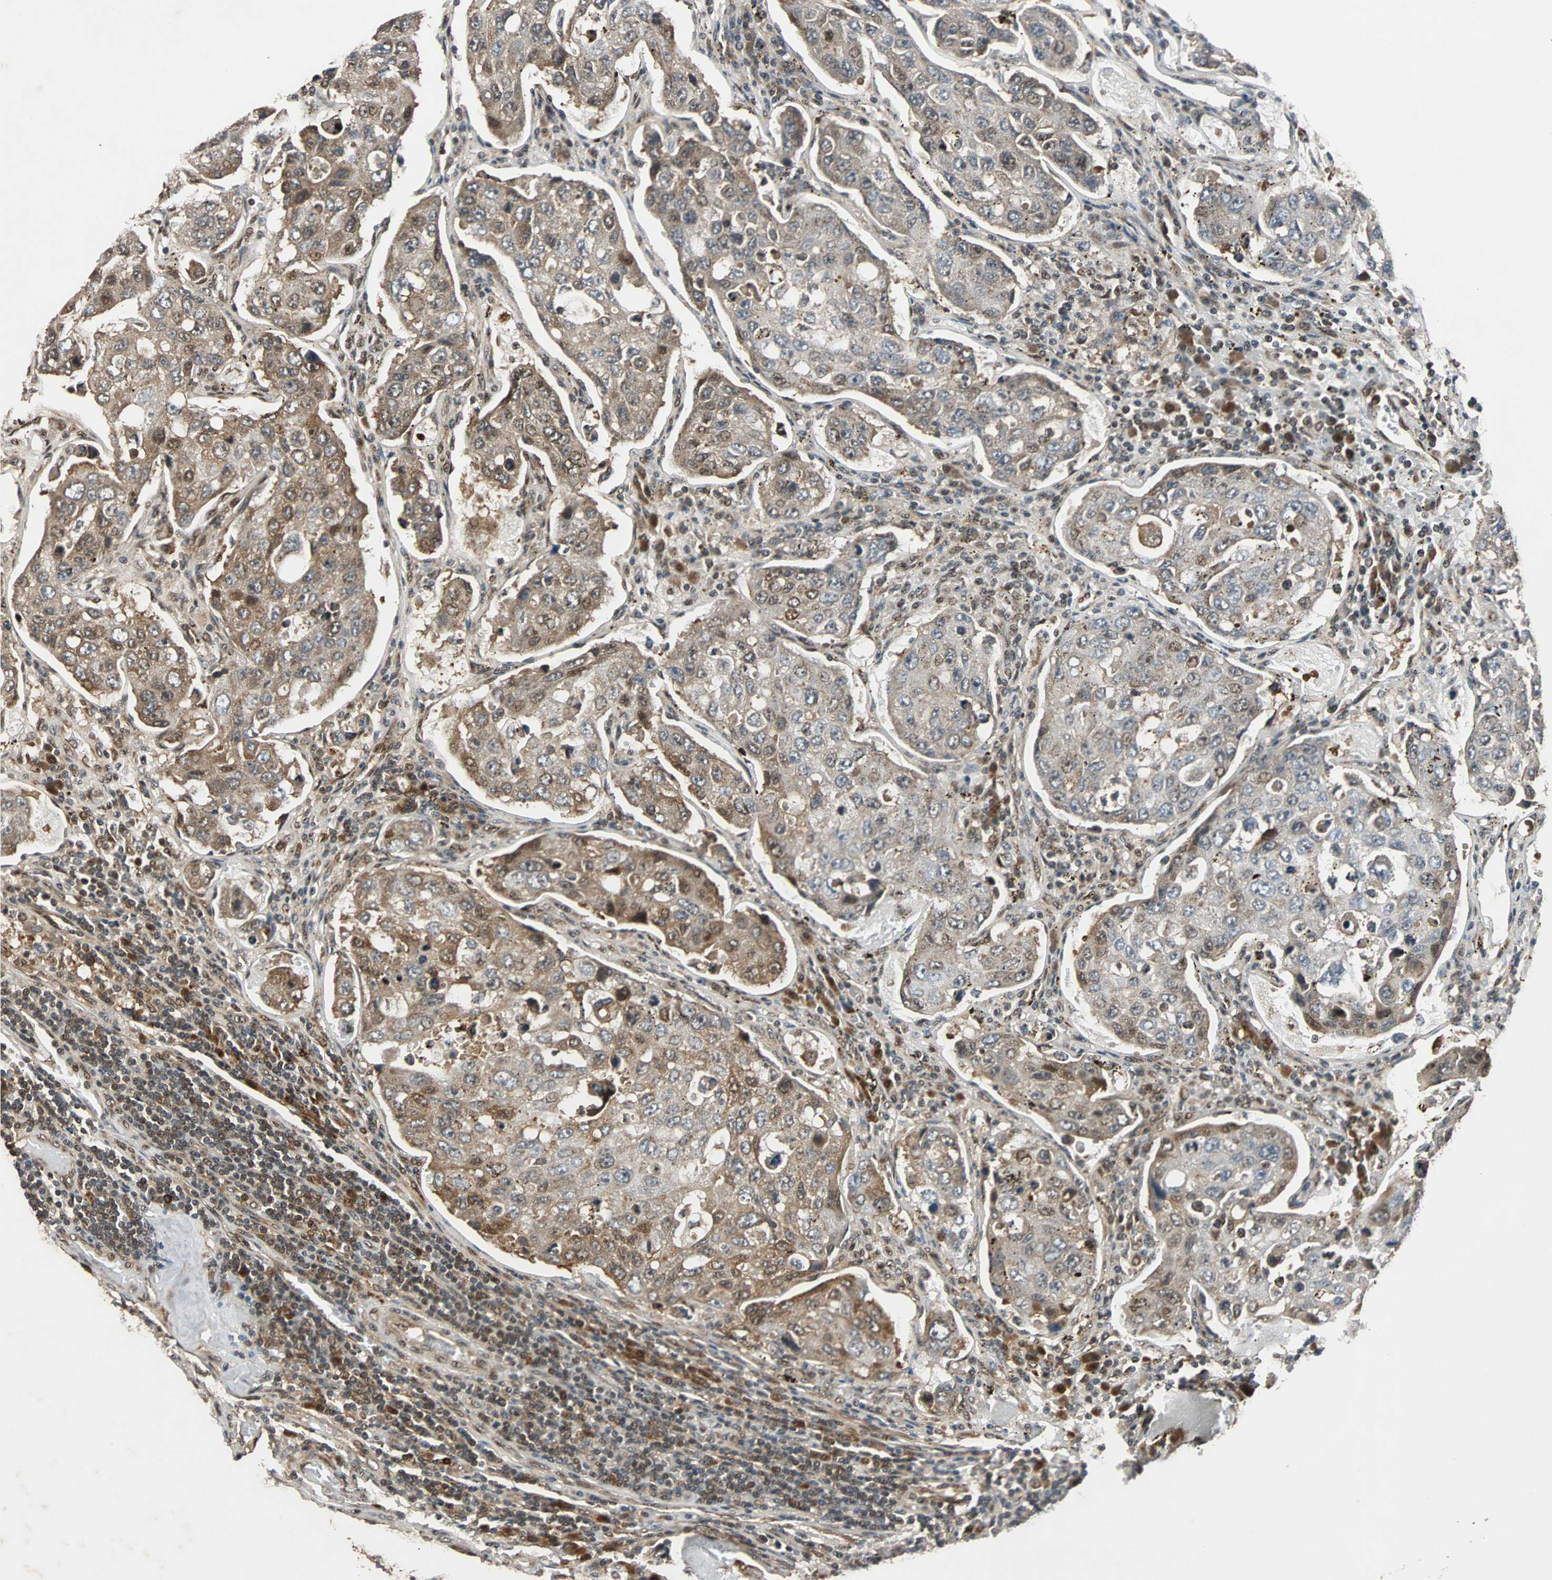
{"staining": {"intensity": "moderate", "quantity": "25%-75%", "location": "cytoplasmic/membranous,nuclear"}, "tissue": "urothelial cancer", "cell_type": "Tumor cells", "image_type": "cancer", "snomed": [{"axis": "morphology", "description": "Urothelial carcinoma, High grade"}, {"axis": "topography", "description": "Lymph node"}, {"axis": "topography", "description": "Urinary bladder"}], "caption": "Immunohistochemistry (IHC) staining of urothelial cancer, which shows medium levels of moderate cytoplasmic/membranous and nuclear positivity in about 25%-75% of tumor cells indicating moderate cytoplasmic/membranous and nuclear protein positivity. The staining was performed using DAB (brown) for protein detection and nuclei were counterstained in hematoxylin (blue).", "gene": "USP31", "patient": {"sex": "male", "age": 51}}